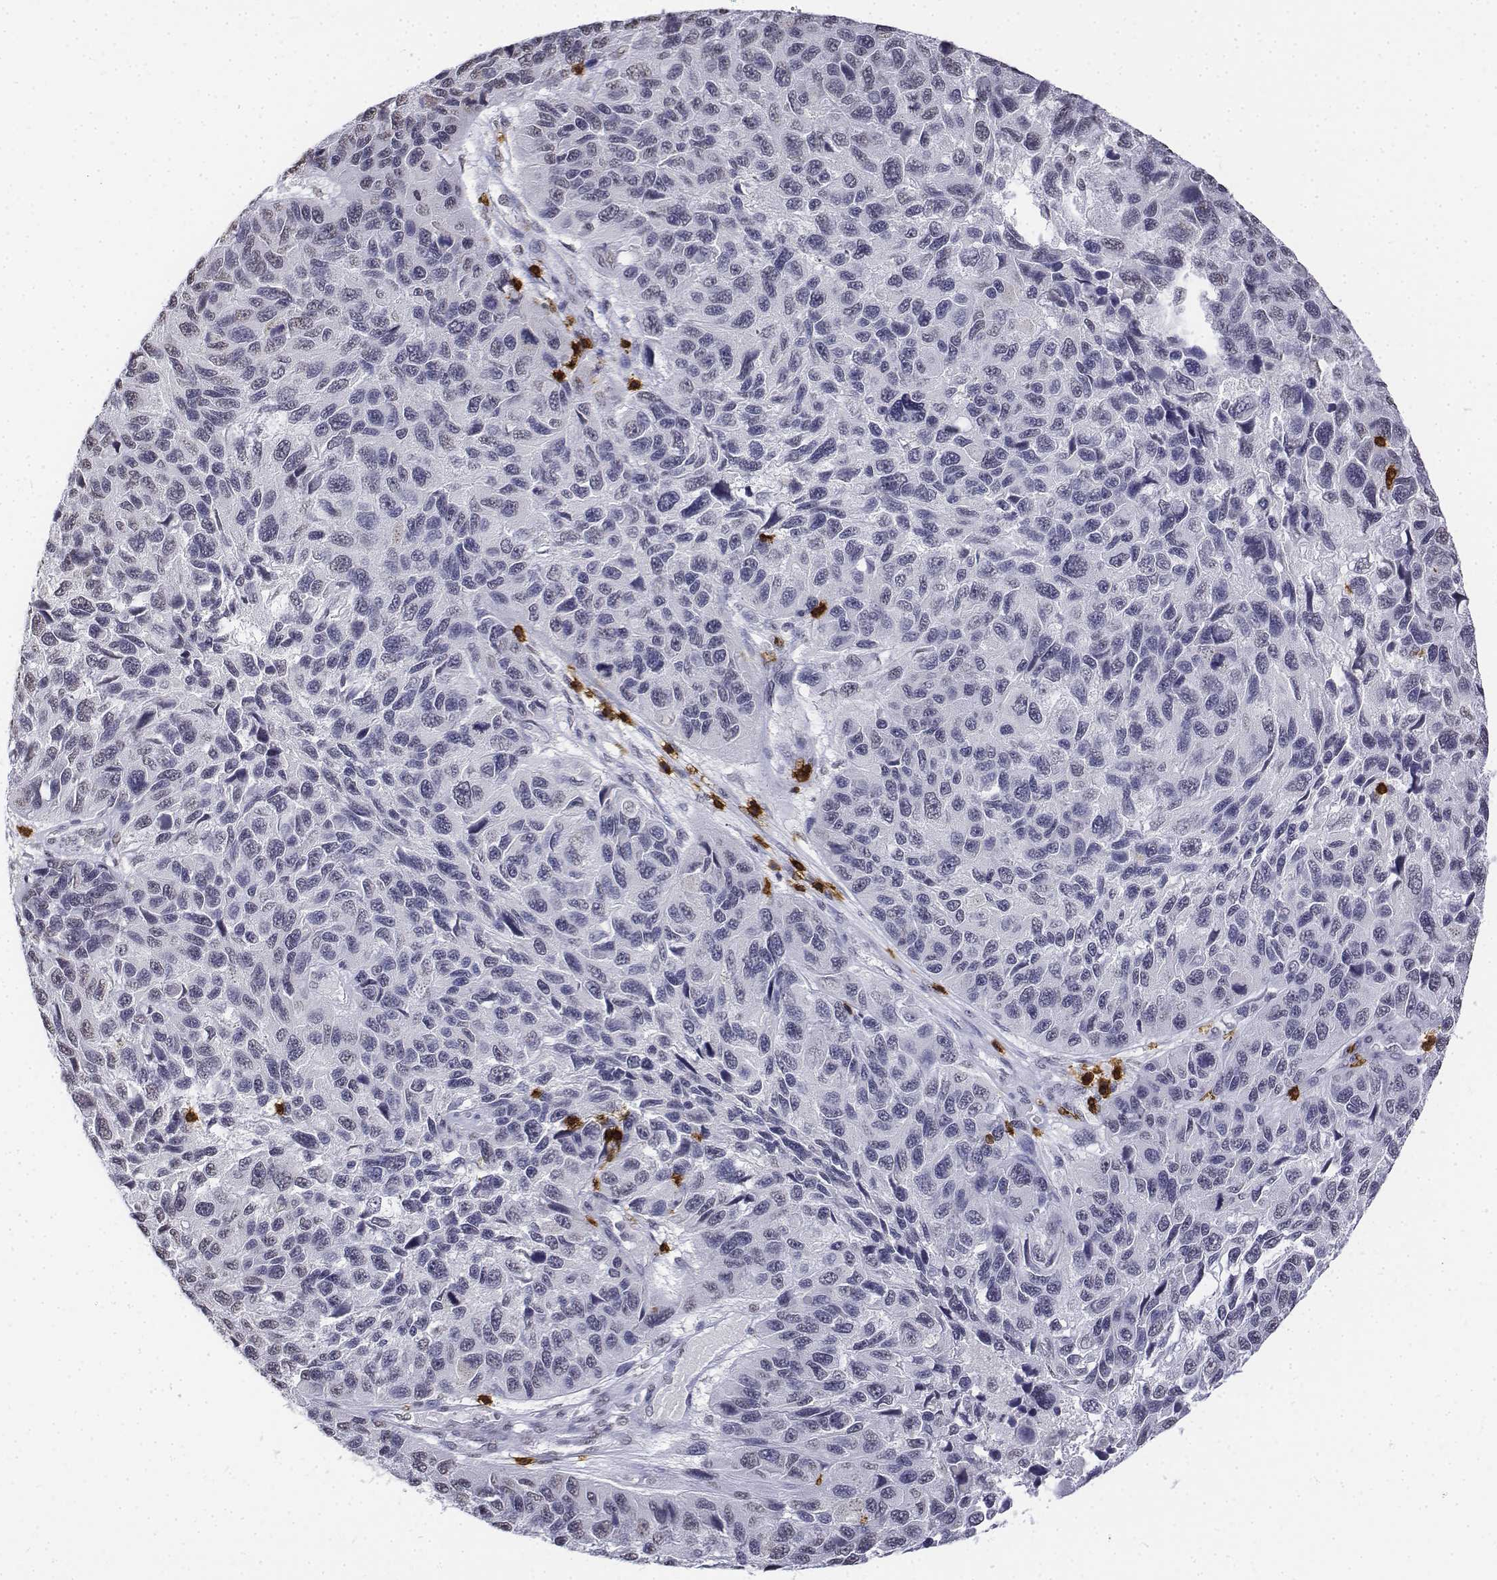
{"staining": {"intensity": "negative", "quantity": "none", "location": "none"}, "tissue": "melanoma", "cell_type": "Tumor cells", "image_type": "cancer", "snomed": [{"axis": "morphology", "description": "Malignant melanoma, NOS"}, {"axis": "topography", "description": "Skin"}], "caption": "High power microscopy histopathology image of an immunohistochemistry (IHC) image of melanoma, revealing no significant expression in tumor cells.", "gene": "CD3E", "patient": {"sex": "male", "age": 53}}